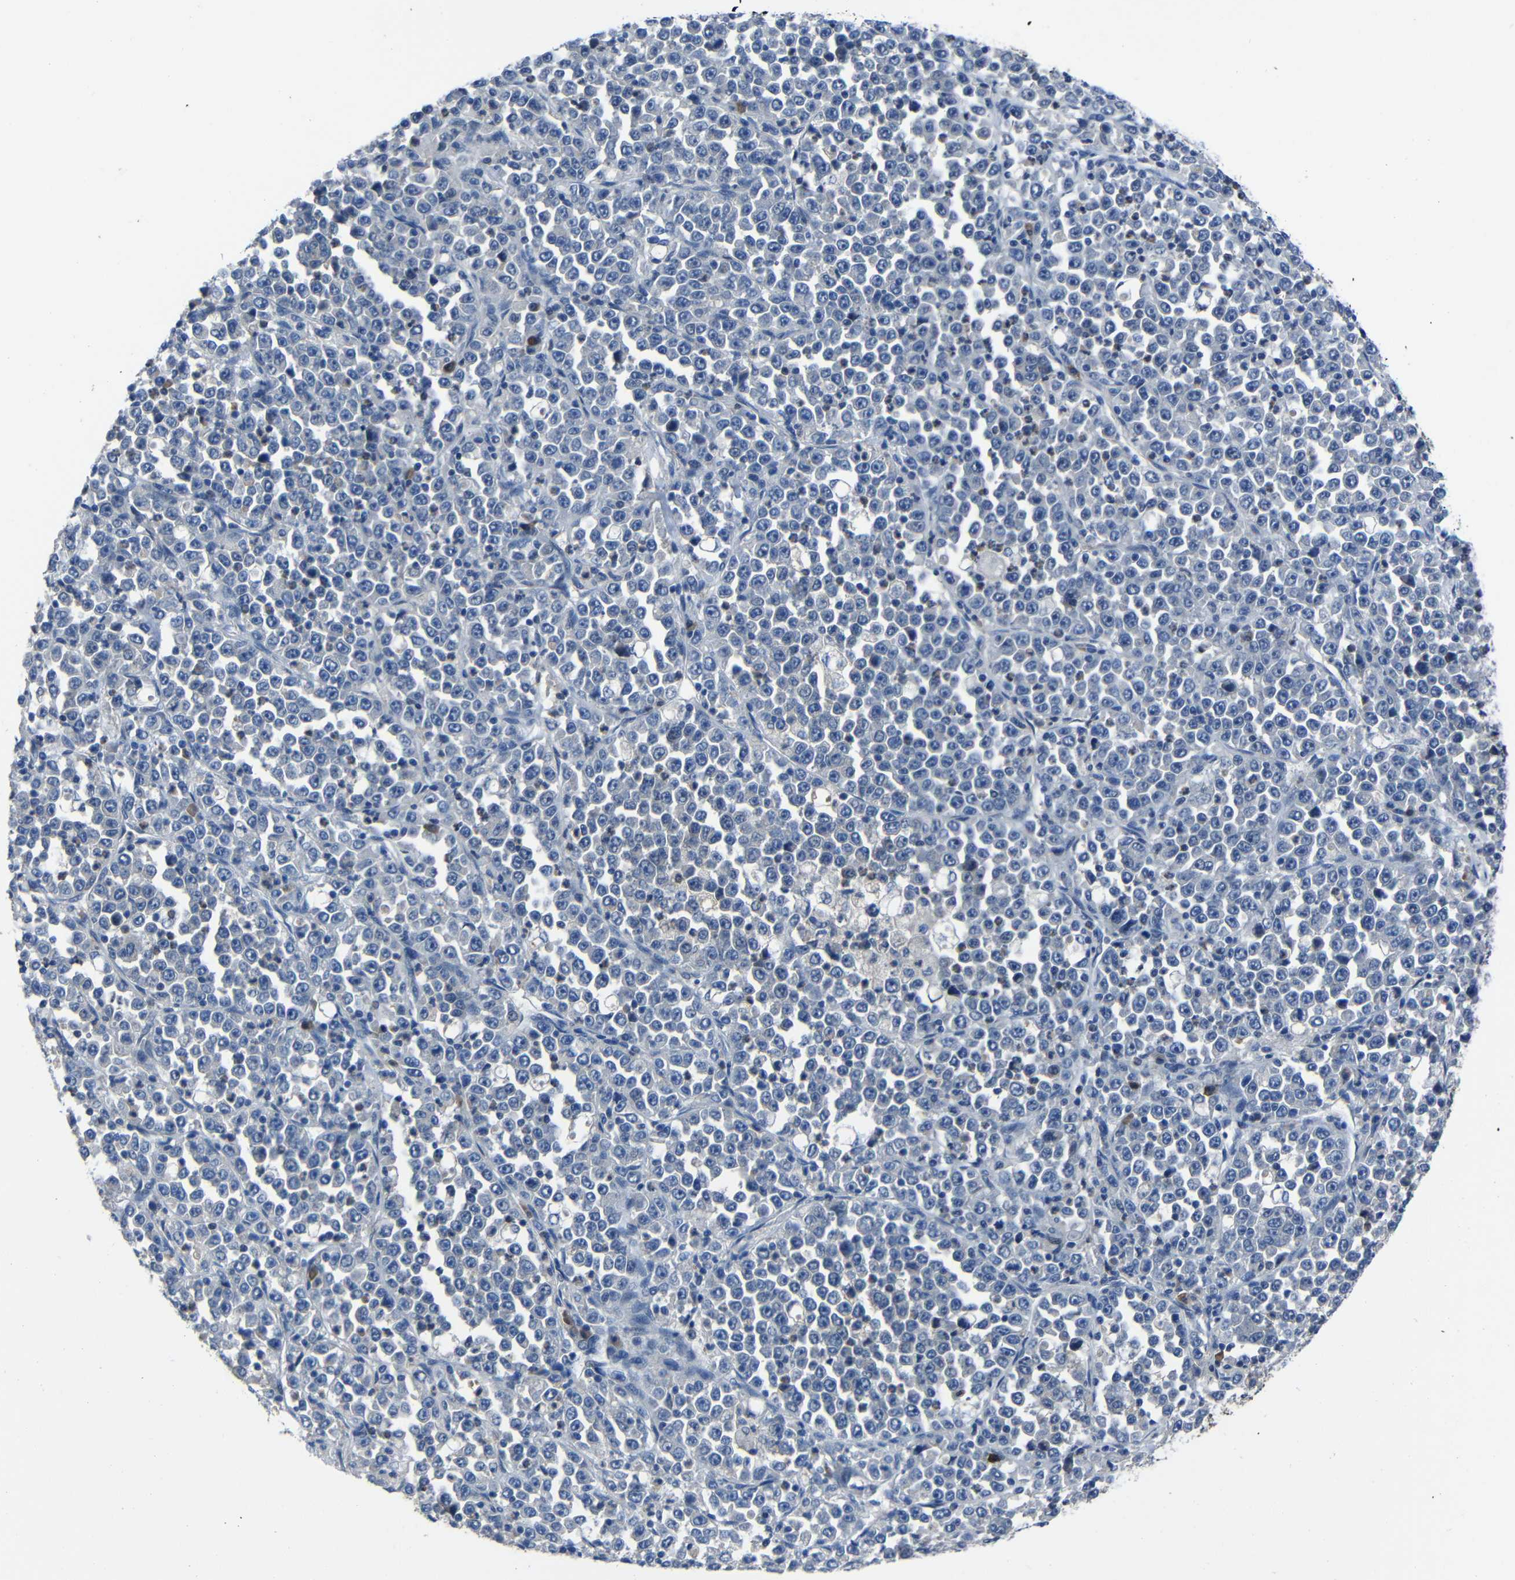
{"staining": {"intensity": "negative", "quantity": "none", "location": "none"}, "tissue": "stomach cancer", "cell_type": "Tumor cells", "image_type": "cancer", "snomed": [{"axis": "morphology", "description": "Normal tissue, NOS"}, {"axis": "morphology", "description": "Adenocarcinoma, NOS"}, {"axis": "topography", "description": "Stomach, upper"}, {"axis": "topography", "description": "Stomach"}], "caption": "Stomach adenocarcinoma stained for a protein using immunohistochemistry (IHC) displays no positivity tumor cells.", "gene": "SEMA4B", "patient": {"sex": "male", "age": 59}}